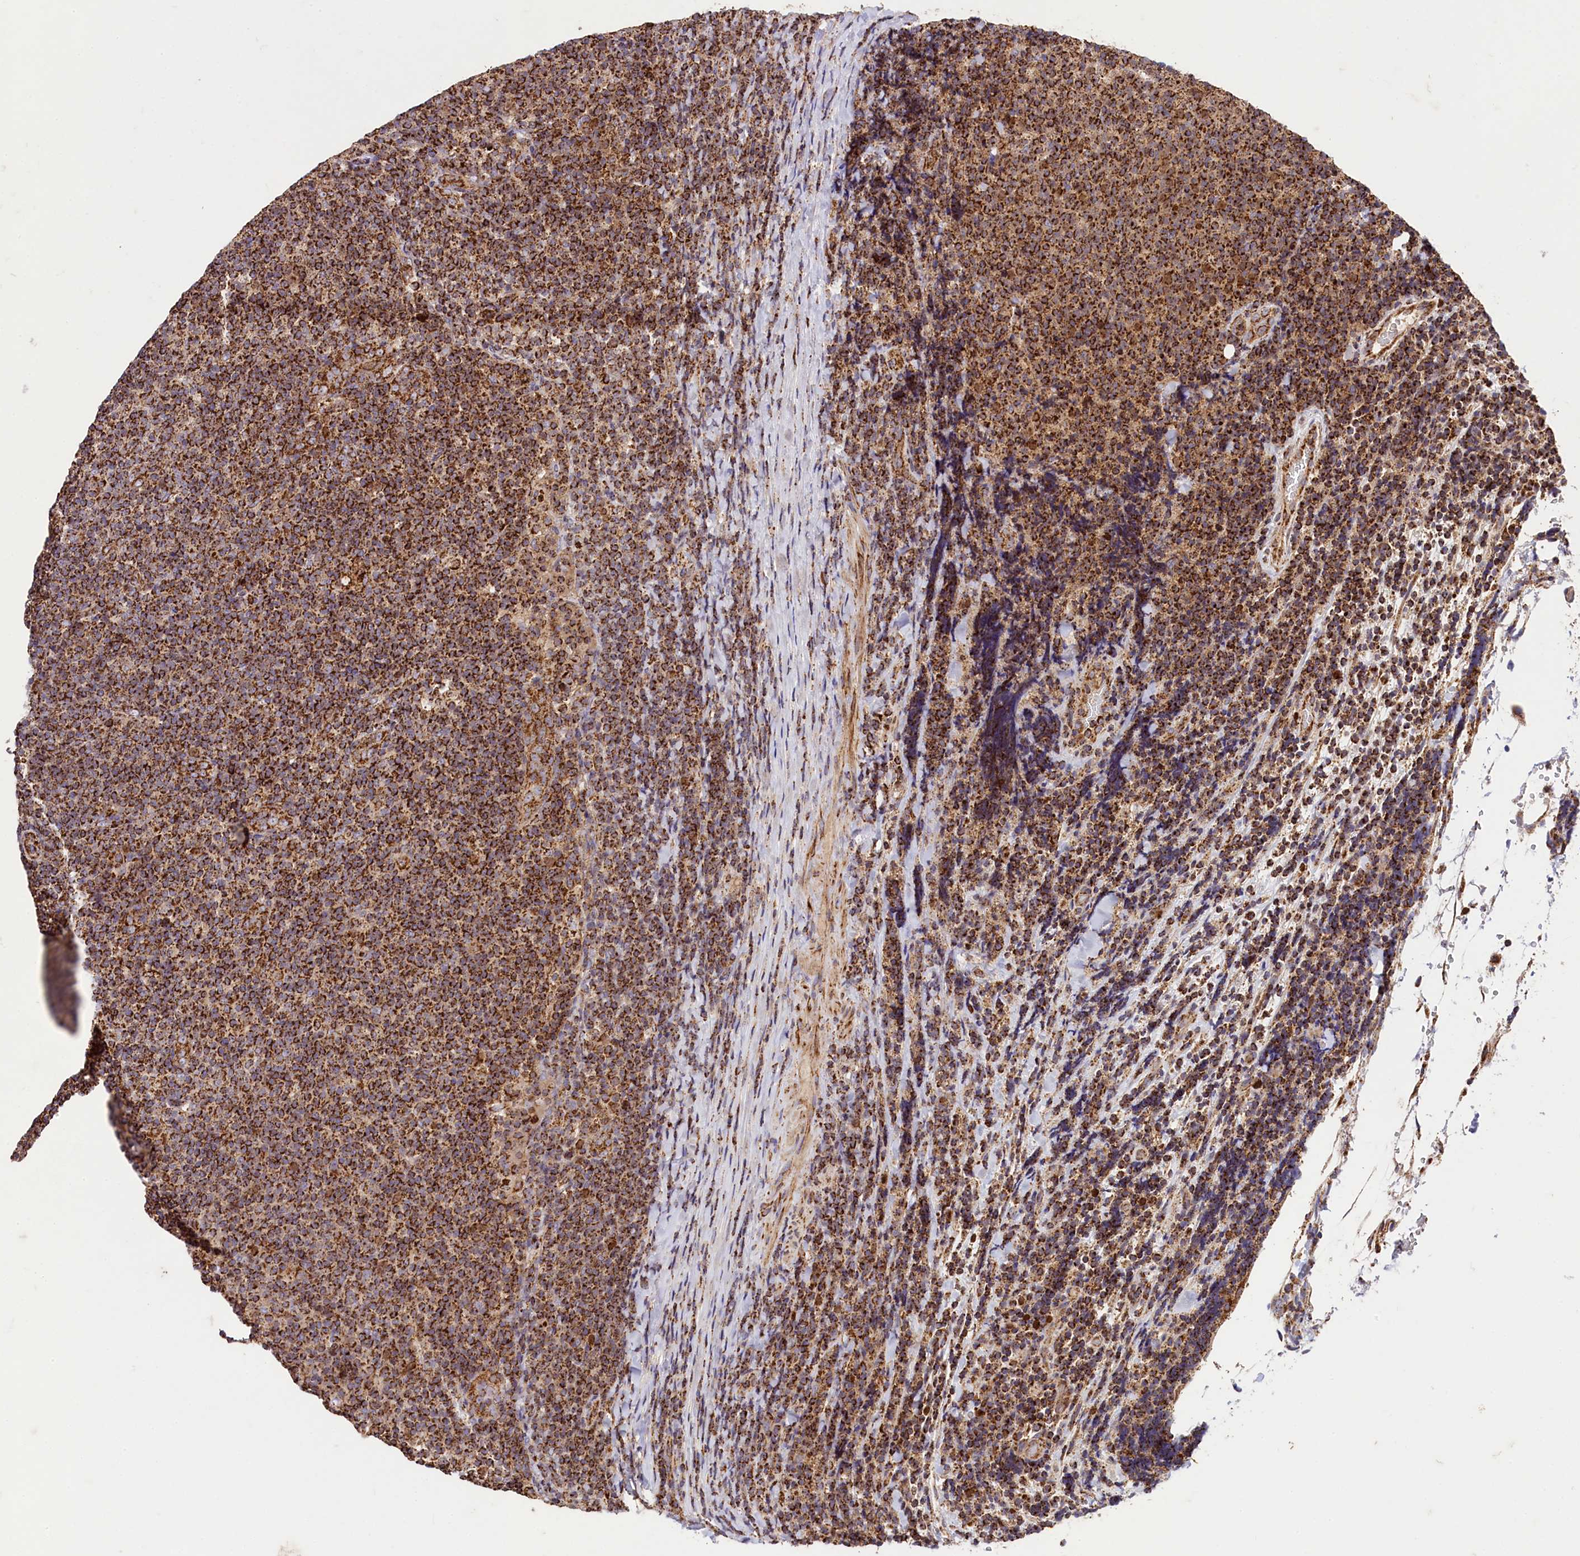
{"staining": {"intensity": "strong", "quantity": ">75%", "location": "cytoplasmic/membranous"}, "tissue": "lymphoma", "cell_type": "Tumor cells", "image_type": "cancer", "snomed": [{"axis": "morphology", "description": "Malignant lymphoma, non-Hodgkin's type, Low grade"}, {"axis": "topography", "description": "Lymph node"}], "caption": "Immunohistochemical staining of human malignant lymphoma, non-Hodgkin's type (low-grade) reveals strong cytoplasmic/membranous protein positivity in approximately >75% of tumor cells.", "gene": "CLYBL", "patient": {"sex": "male", "age": 66}}